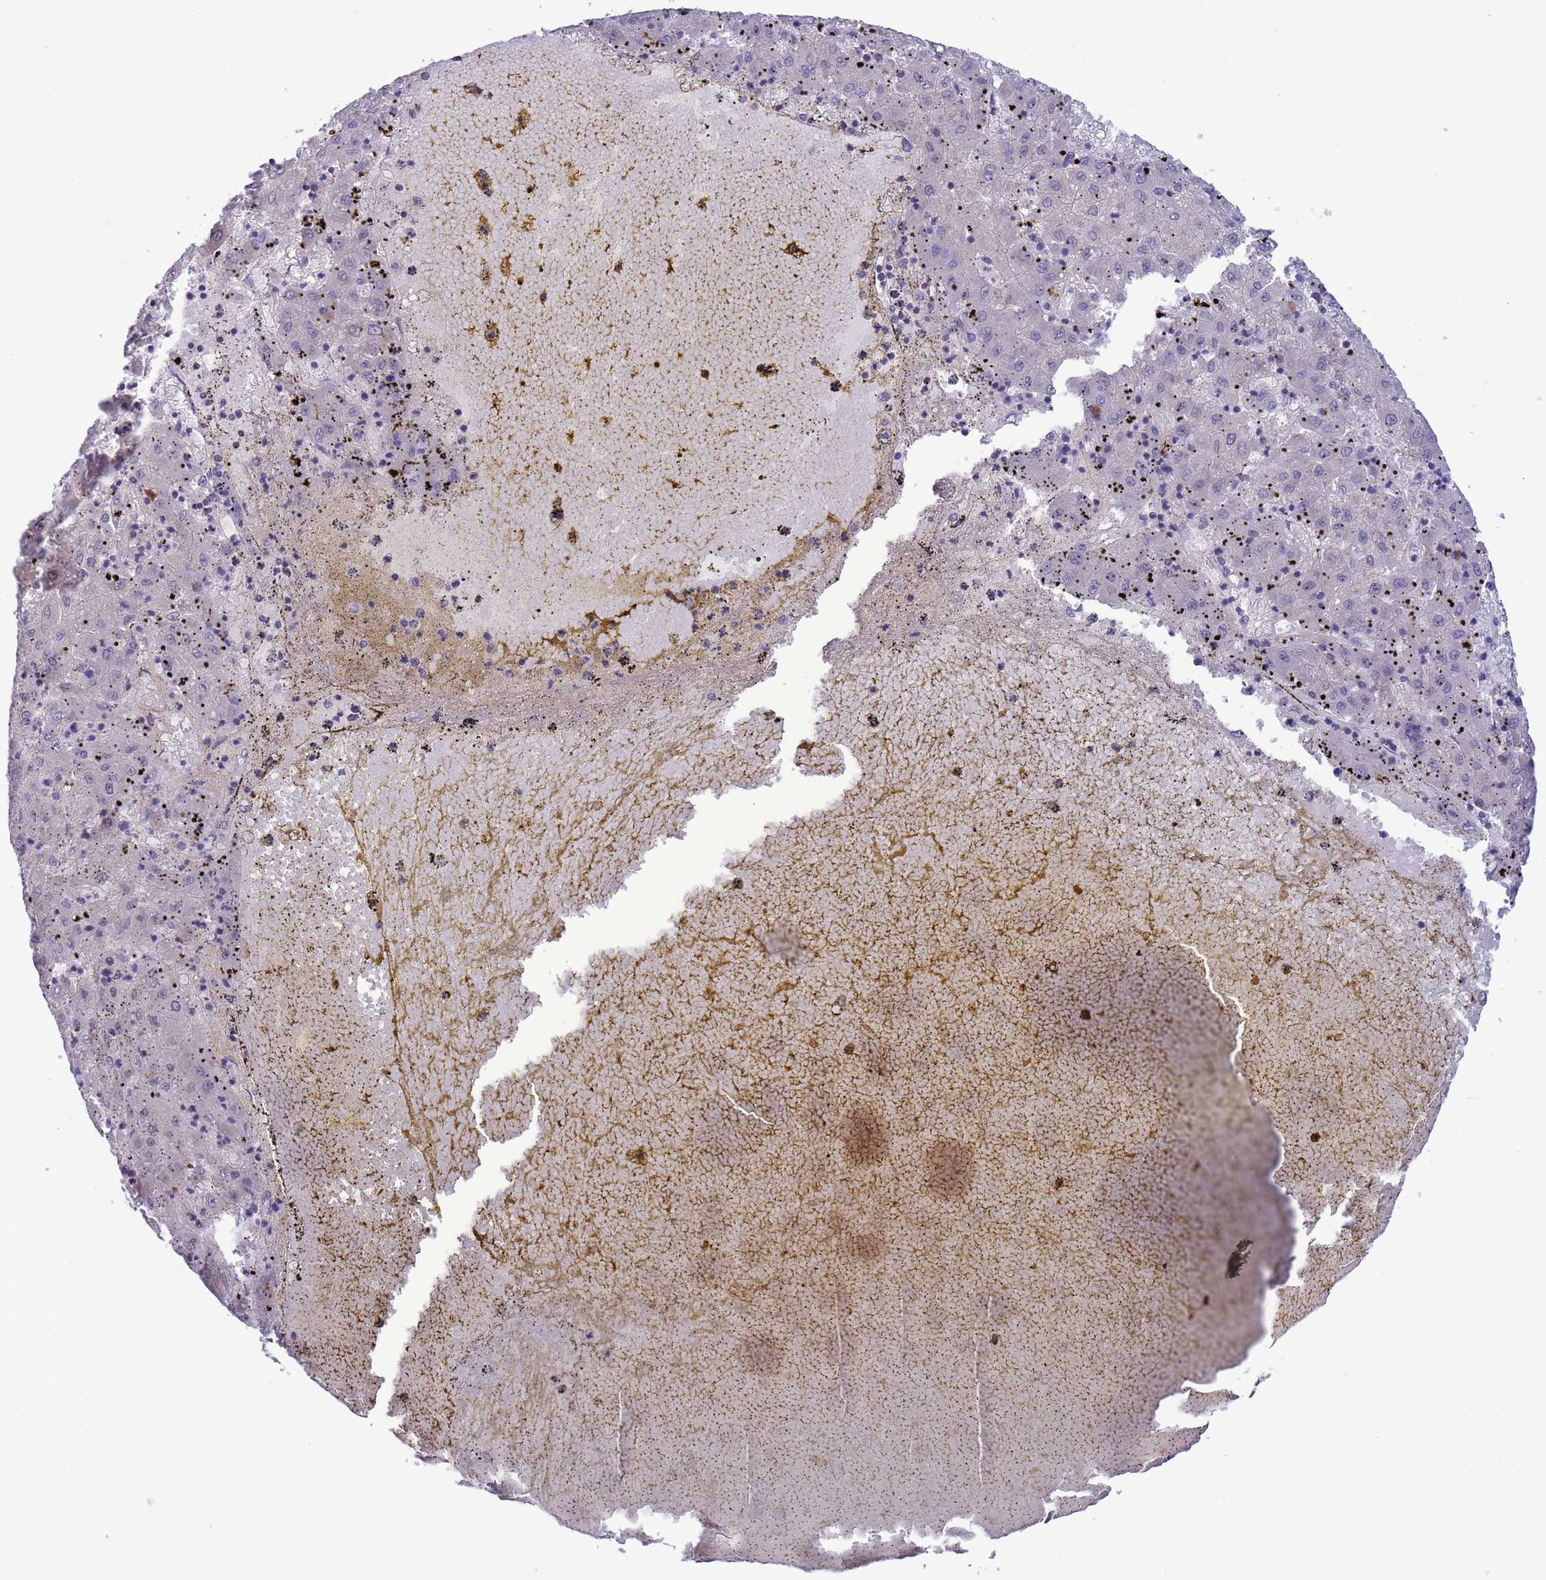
{"staining": {"intensity": "negative", "quantity": "none", "location": "none"}, "tissue": "liver cancer", "cell_type": "Tumor cells", "image_type": "cancer", "snomed": [{"axis": "morphology", "description": "Carcinoma, Hepatocellular, NOS"}, {"axis": "topography", "description": "Liver"}], "caption": "IHC of human liver cancer shows no positivity in tumor cells.", "gene": "GJA10", "patient": {"sex": "male", "age": 72}}